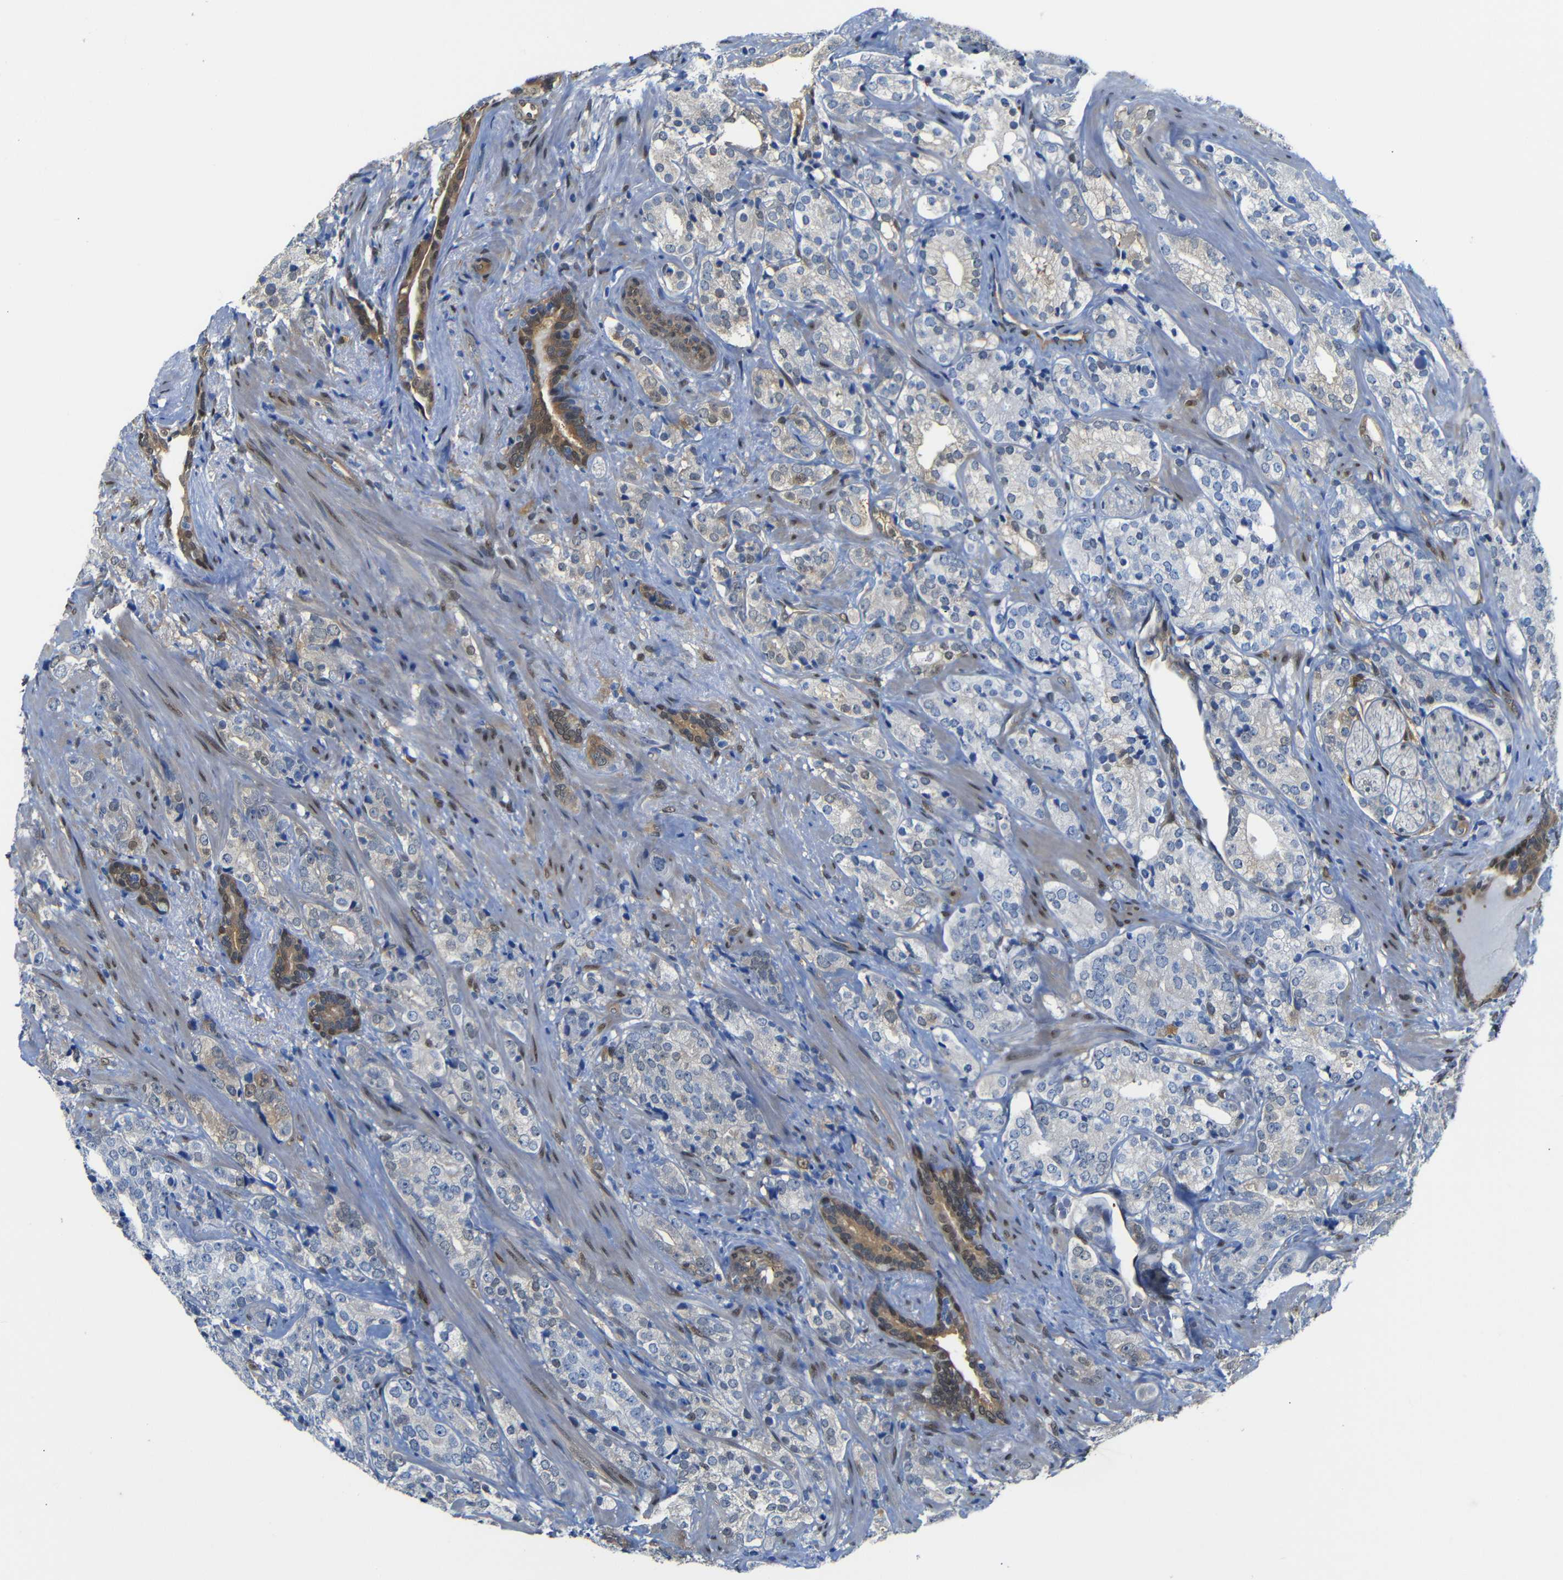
{"staining": {"intensity": "negative", "quantity": "none", "location": "none"}, "tissue": "prostate cancer", "cell_type": "Tumor cells", "image_type": "cancer", "snomed": [{"axis": "morphology", "description": "Adenocarcinoma, High grade"}, {"axis": "topography", "description": "Prostate"}], "caption": "An immunohistochemistry (IHC) photomicrograph of prostate adenocarcinoma (high-grade) is shown. There is no staining in tumor cells of prostate adenocarcinoma (high-grade).", "gene": "YAP1", "patient": {"sex": "male", "age": 71}}